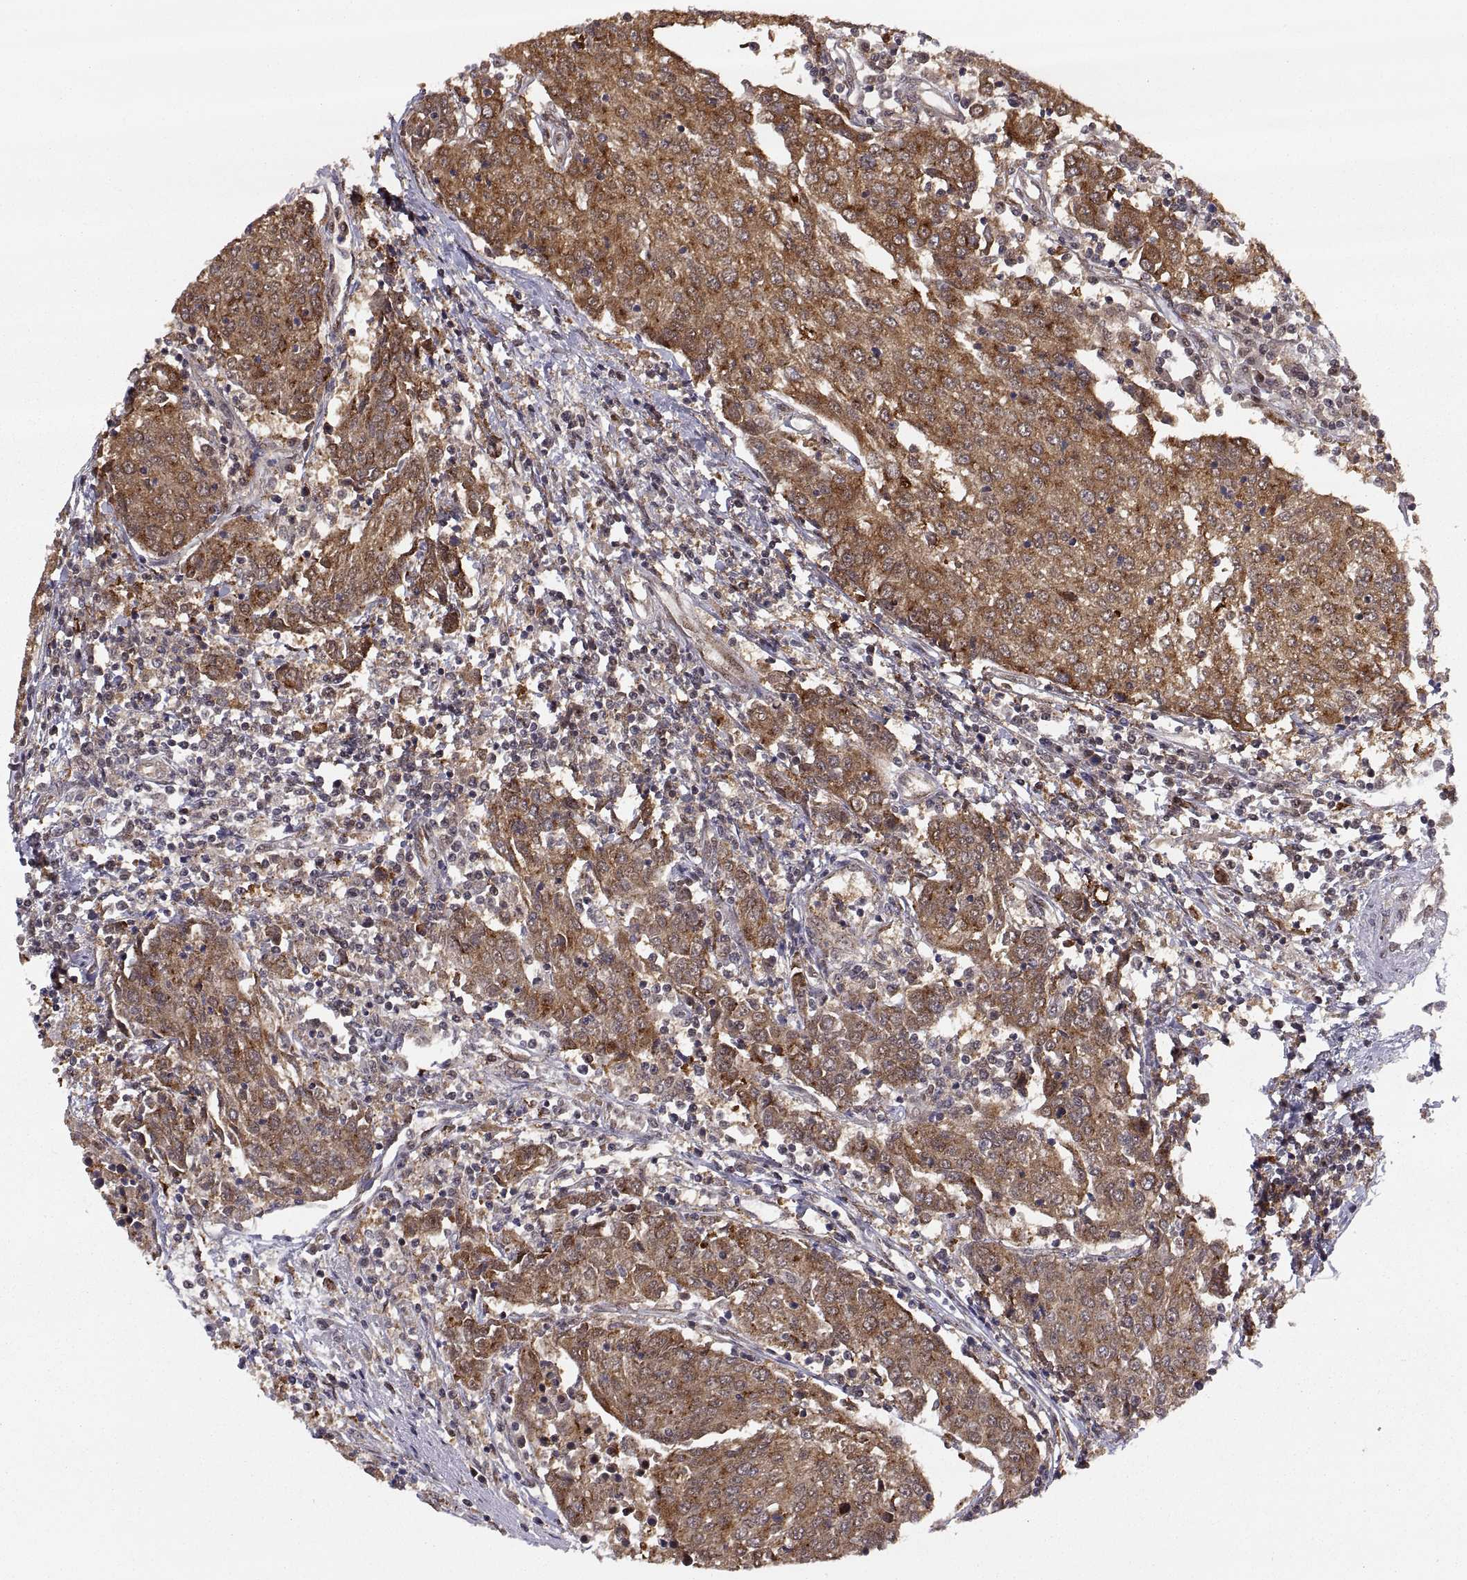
{"staining": {"intensity": "strong", "quantity": ">75%", "location": "cytoplasmic/membranous"}, "tissue": "urothelial cancer", "cell_type": "Tumor cells", "image_type": "cancer", "snomed": [{"axis": "morphology", "description": "Urothelial carcinoma, High grade"}, {"axis": "topography", "description": "Urinary bladder"}], "caption": "DAB immunohistochemical staining of human high-grade urothelial carcinoma exhibits strong cytoplasmic/membranous protein expression in approximately >75% of tumor cells.", "gene": "PSMC2", "patient": {"sex": "female", "age": 85}}